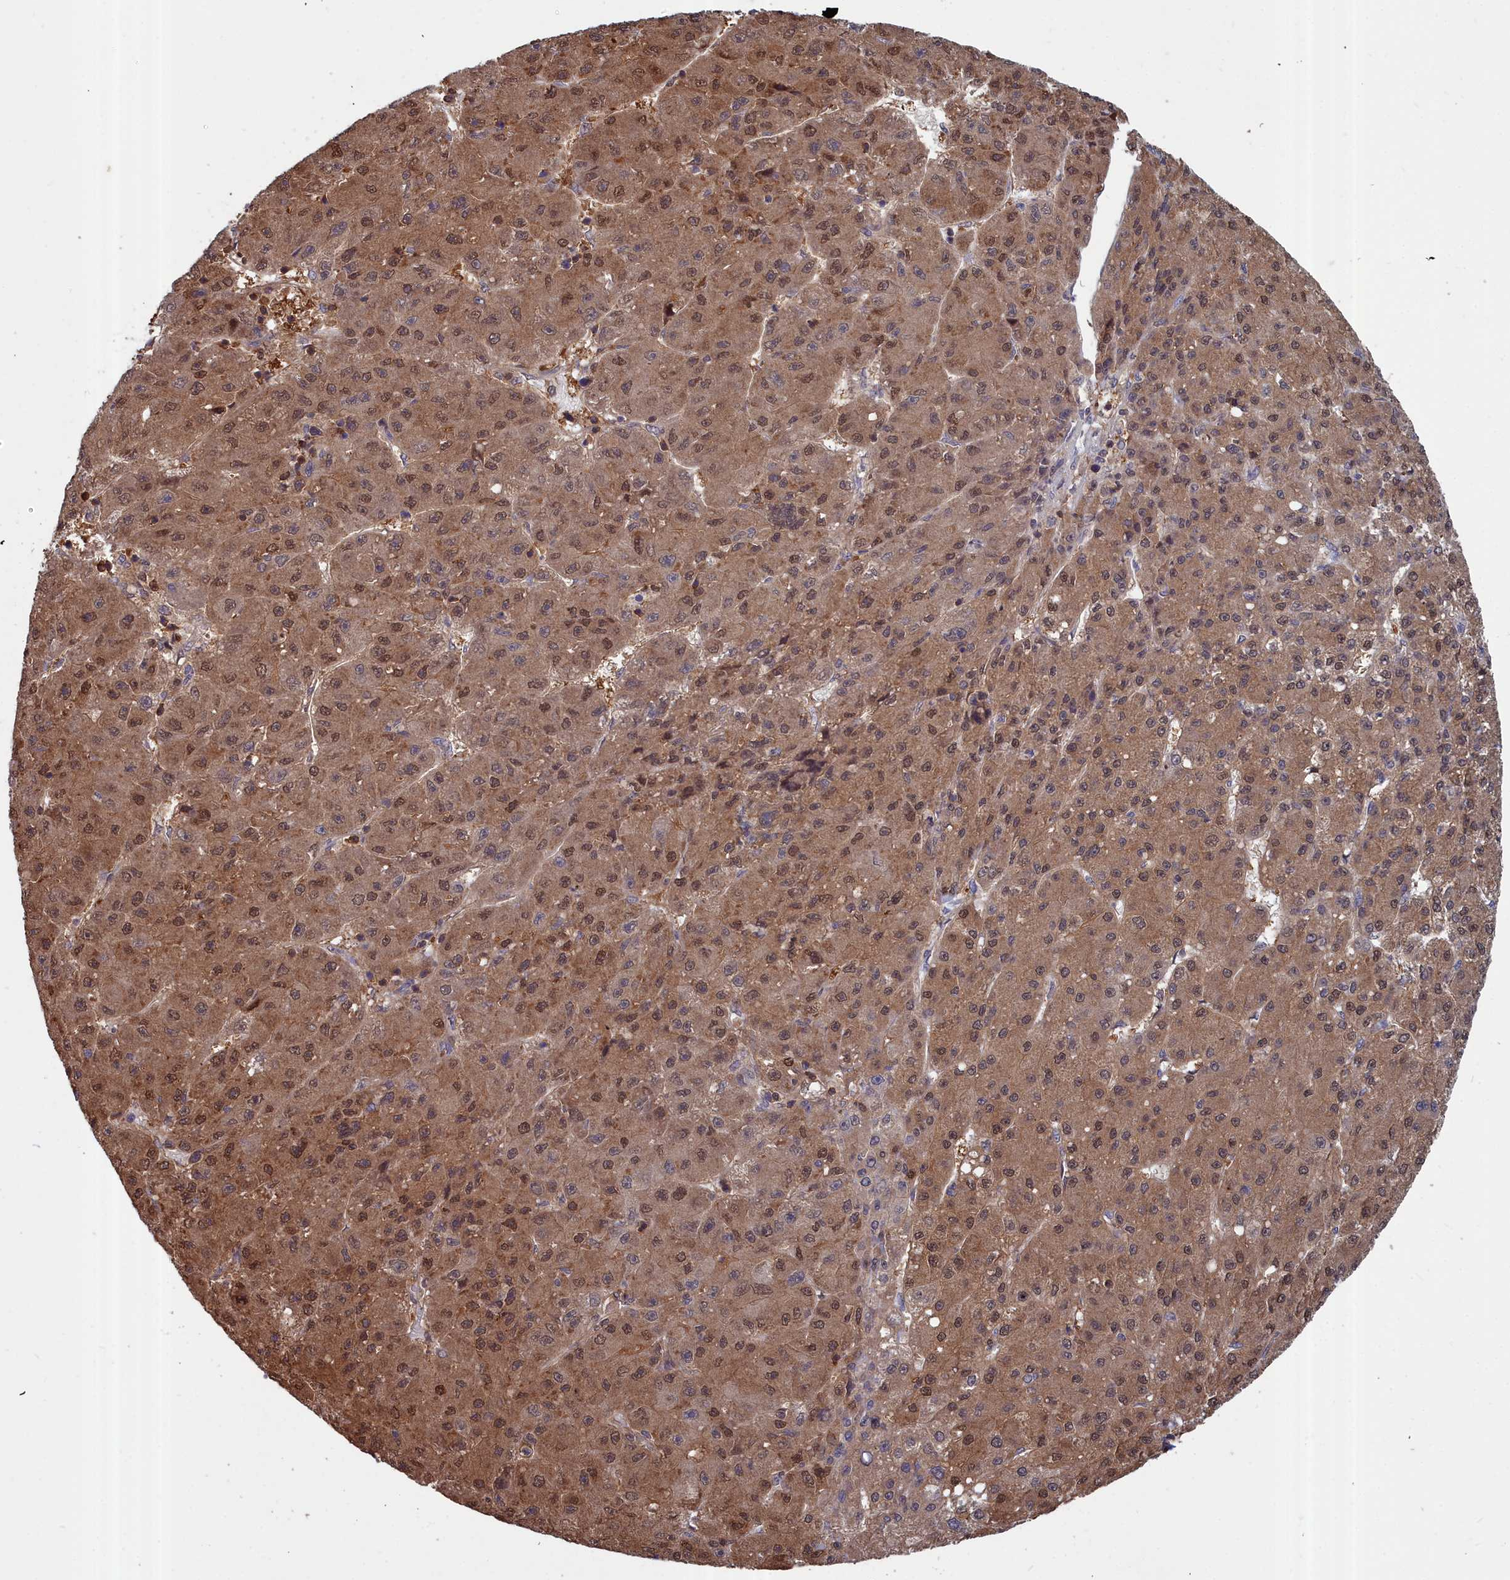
{"staining": {"intensity": "moderate", "quantity": ">75%", "location": "cytoplasmic/membranous,nuclear"}, "tissue": "liver cancer", "cell_type": "Tumor cells", "image_type": "cancer", "snomed": [{"axis": "morphology", "description": "Carcinoma, Hepatocellular, NOS"}, {"axis": "topography", "description": "Liver"}], "caption": "Liver hepatocellular carcinoma stained with a brown dye reveals moderate cytoplasmic/membranous and nuclear positive expression in about >75% of tumor cells.", "gene": "GFRA2", "patient": {"sex": "male", "age": 67}}